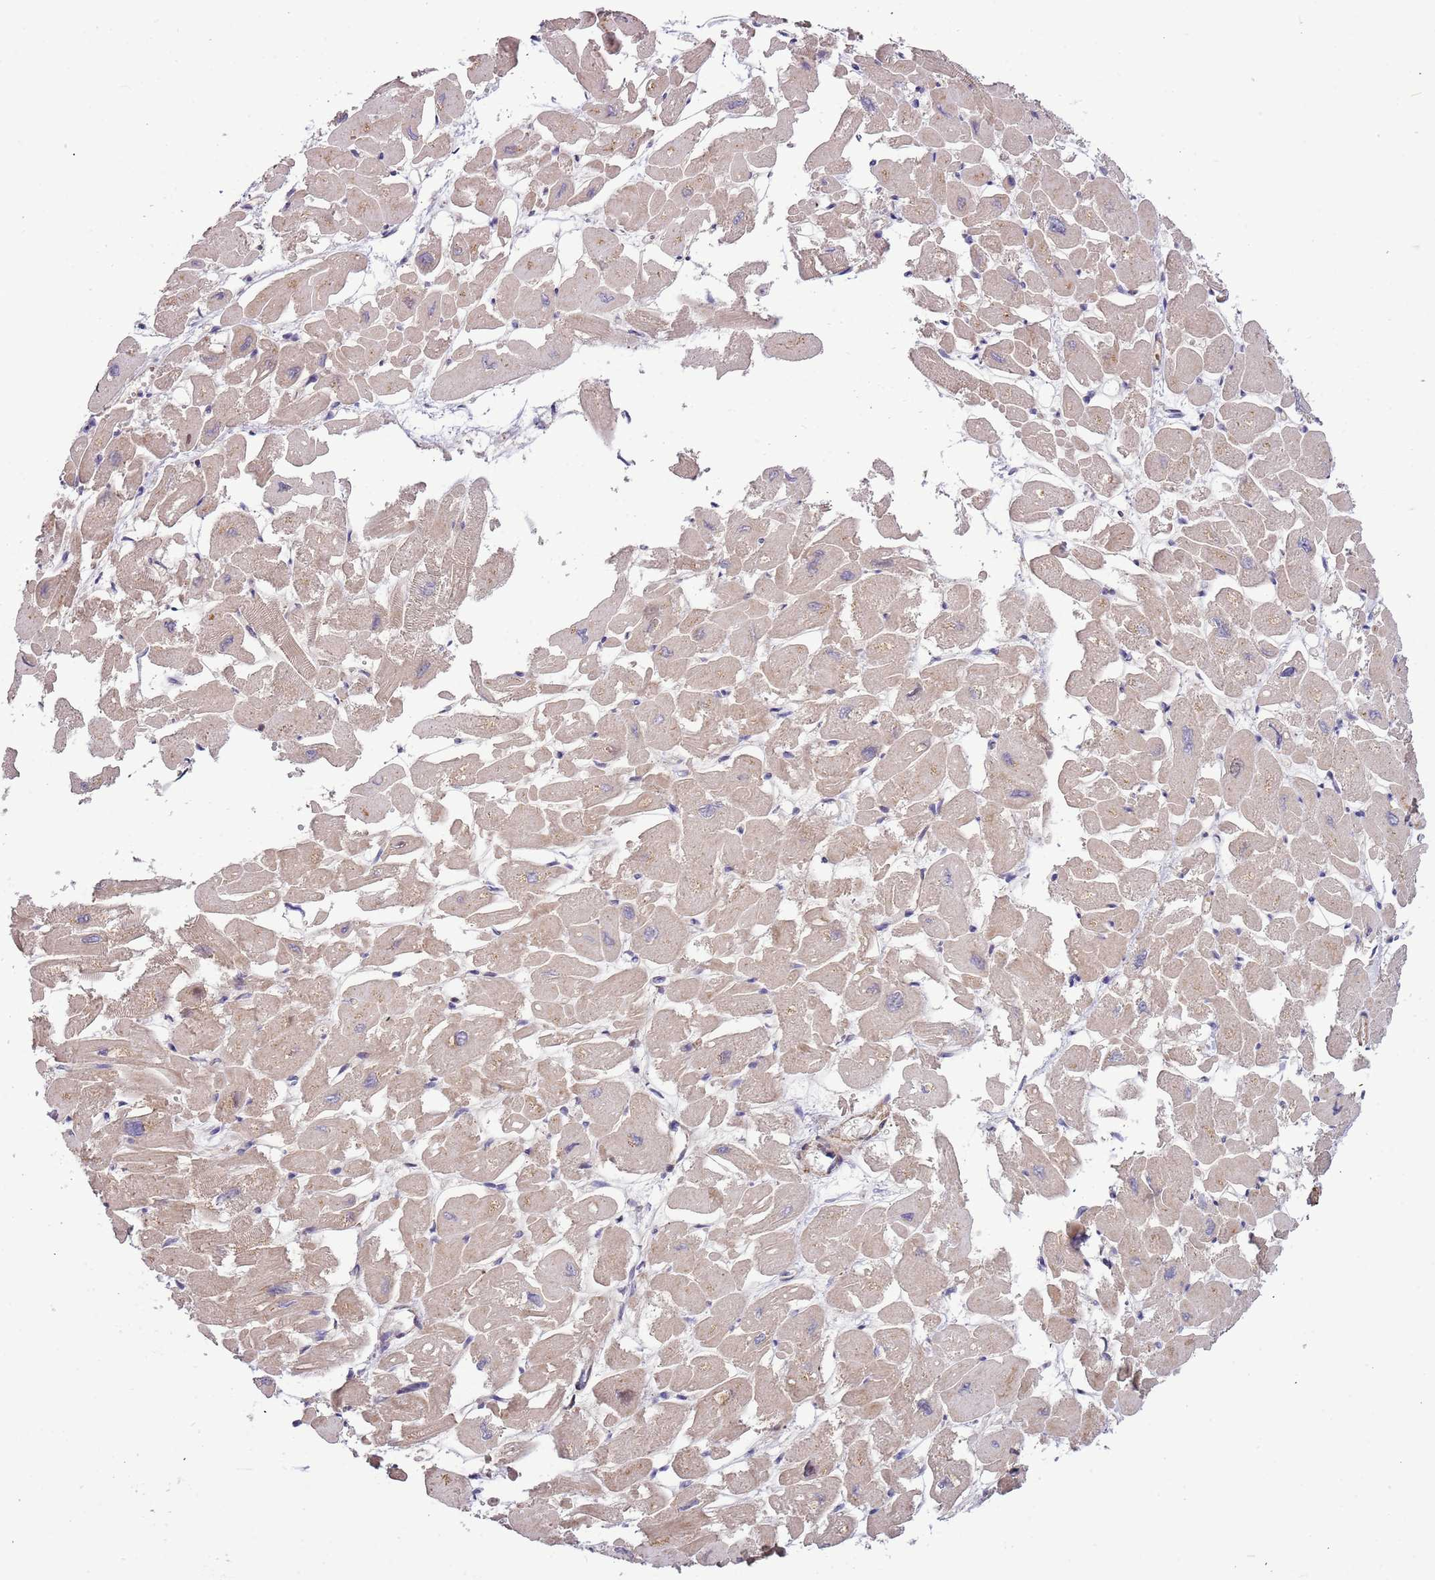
{"staining": {"intensity": "moderate", "quantity": "25%-75%", "location": "cytoplasmic/membranous"}, "tissue": "heart muscle", "cell_type": "Cardiomyocytes", "image_type": "normal", "snomed": [{"axis": "morphology", "description": "Normal tissue, NOS"}, {"axis": "topography", "description": "Heart"}], "caption": "This image shows normal heart muscle stained with immunohistochemistry (IHC) to label a protein in brown. The cytoplasmic/membranous of cardiomyocytes show moderate positivity for the protein. Nuclei are counter-stained blue.", "gene": "LAMB4", "patient": {"sex": "male", "age": 54}}